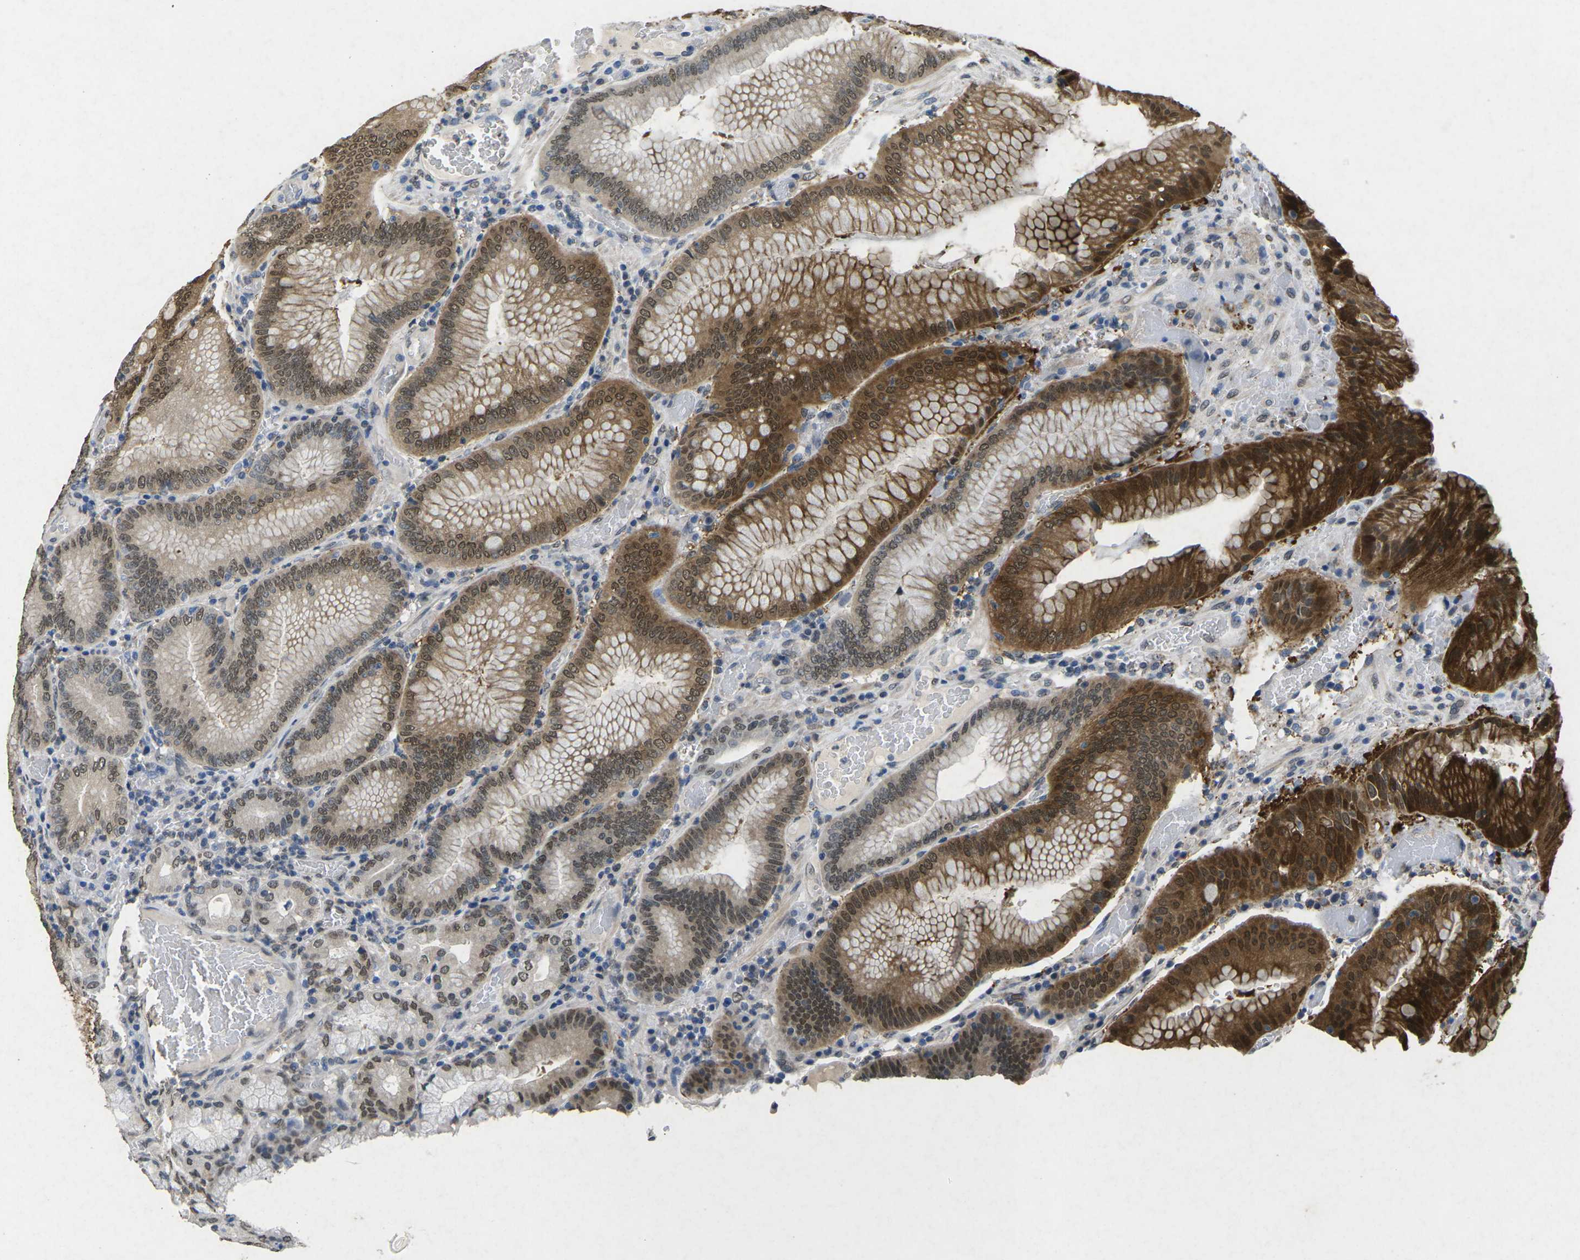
{"staining": {"intensity": "strong", "quantity": "25%-75%", "location": "cytoplasmic/membranous,nuclear"}, "tissue": "stomach", "cell_type": "Glandular cells", "image_type": "normal", "snomed": [{"axis": "morphology", "description": "Normal tissue, NOS"}, {"axis": "morphology", "description": "Carcinoid, malignant, NOS"}, {"axis": "topography", "description": "Stomach, upper"}], "caption": "Immunohistochemical staining of normal human stomach demonstrates high levels of strong cytoplasmic/membranous,nuclear staining in approximately 25%-75% of glandular cells.", "gene": "SCNN1B", "patient": {"sex": "male", "age": 39}}